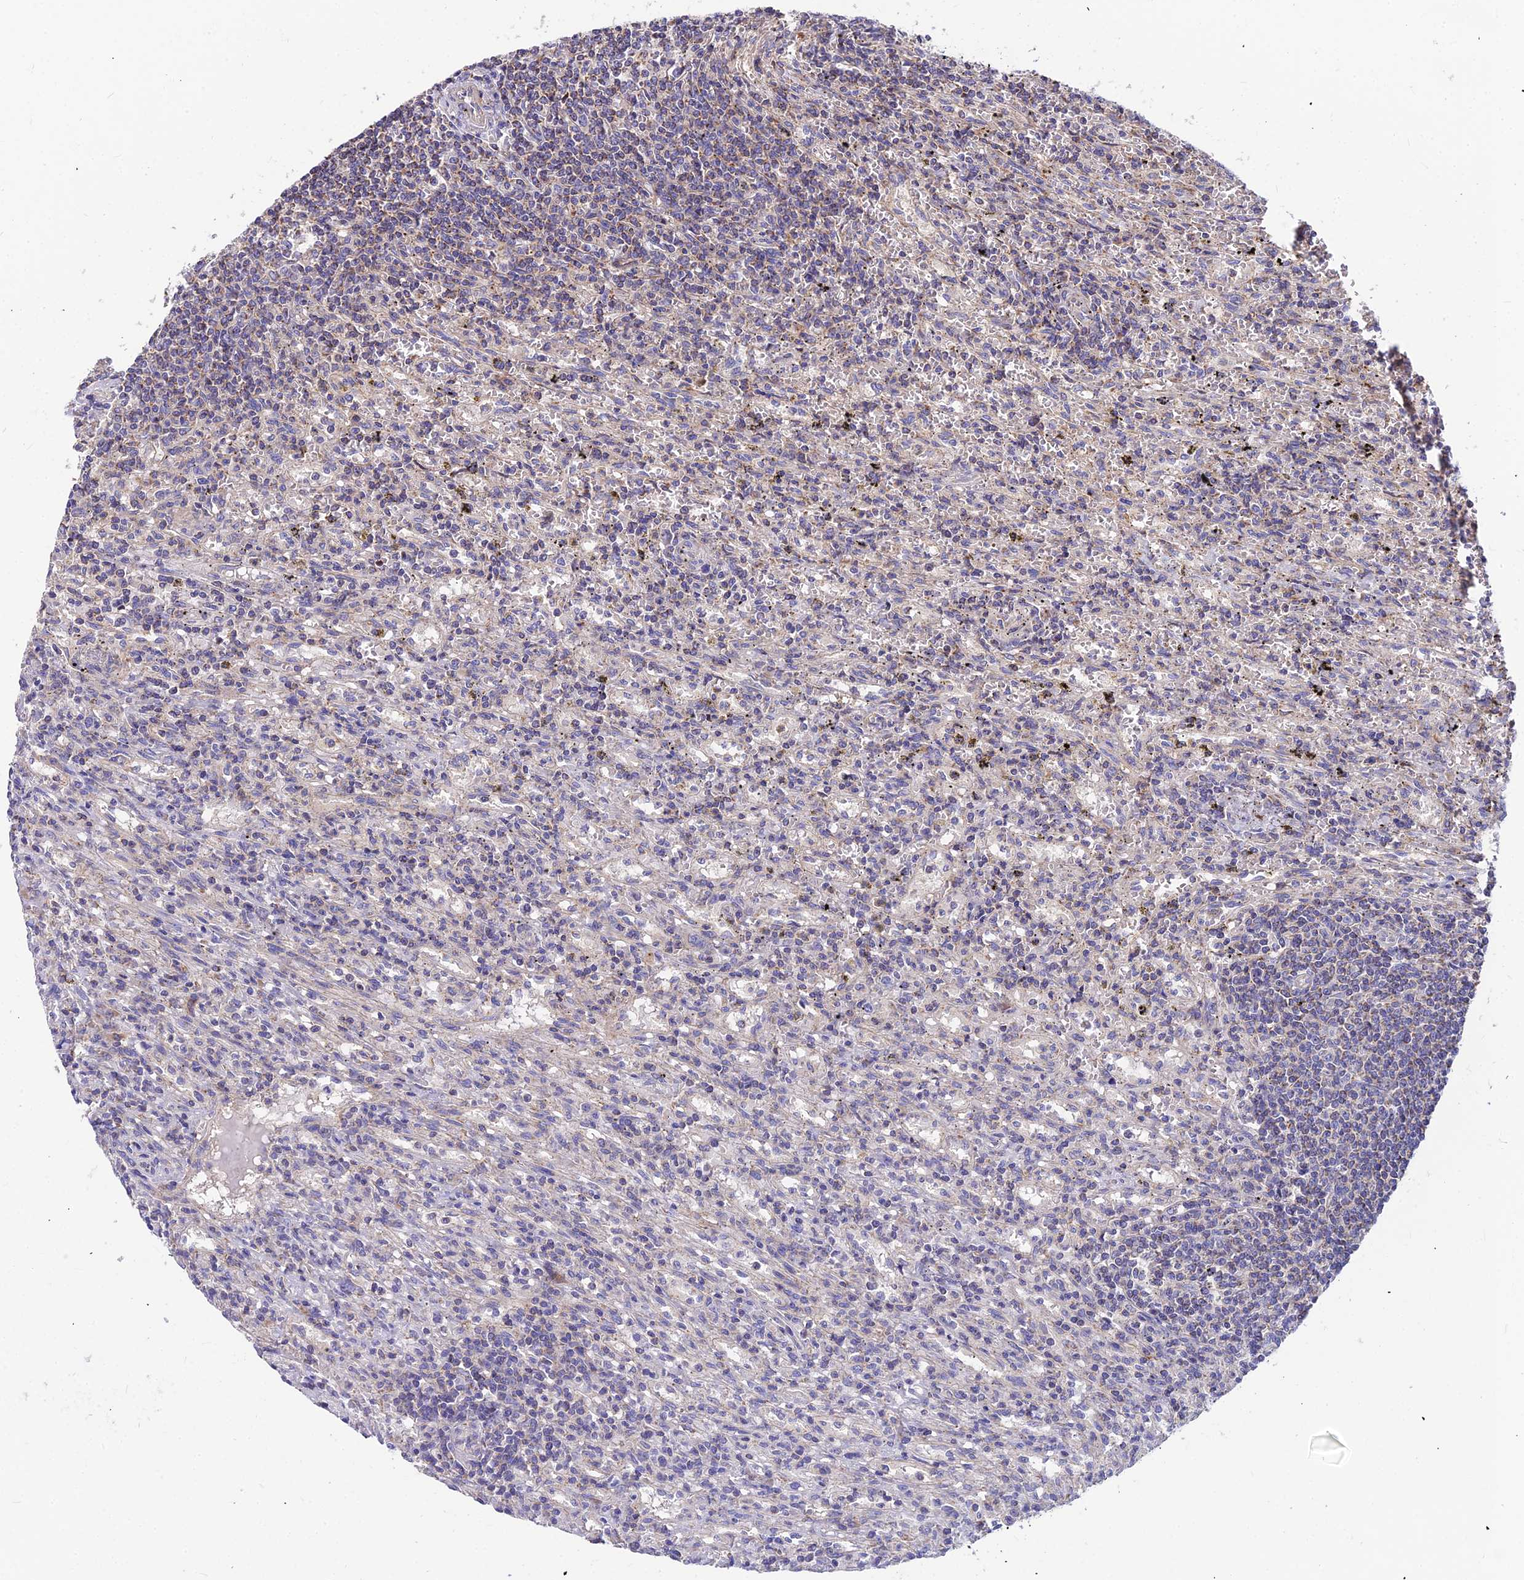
{"staining": {"intensity": "negative", "quantity": "none", "location": "none"}, "tissue": "lymphoma", "cell_type": "Tumor cells", "image_type": "cancer", "snomed": [{"axis": "morphology", "description": "Malignant lymphoma, non-Hodgkin's type, Low grade"}, {"axis": "topography", "description": "Spleen"}], "caption": "The histopathology image shows no significant staining in tumor cells of malignant lymphoma, non-Hodgkin's type (low-grade).", "gene": "ASPHD1", "patient": {"sex": "male", "age": 76}}